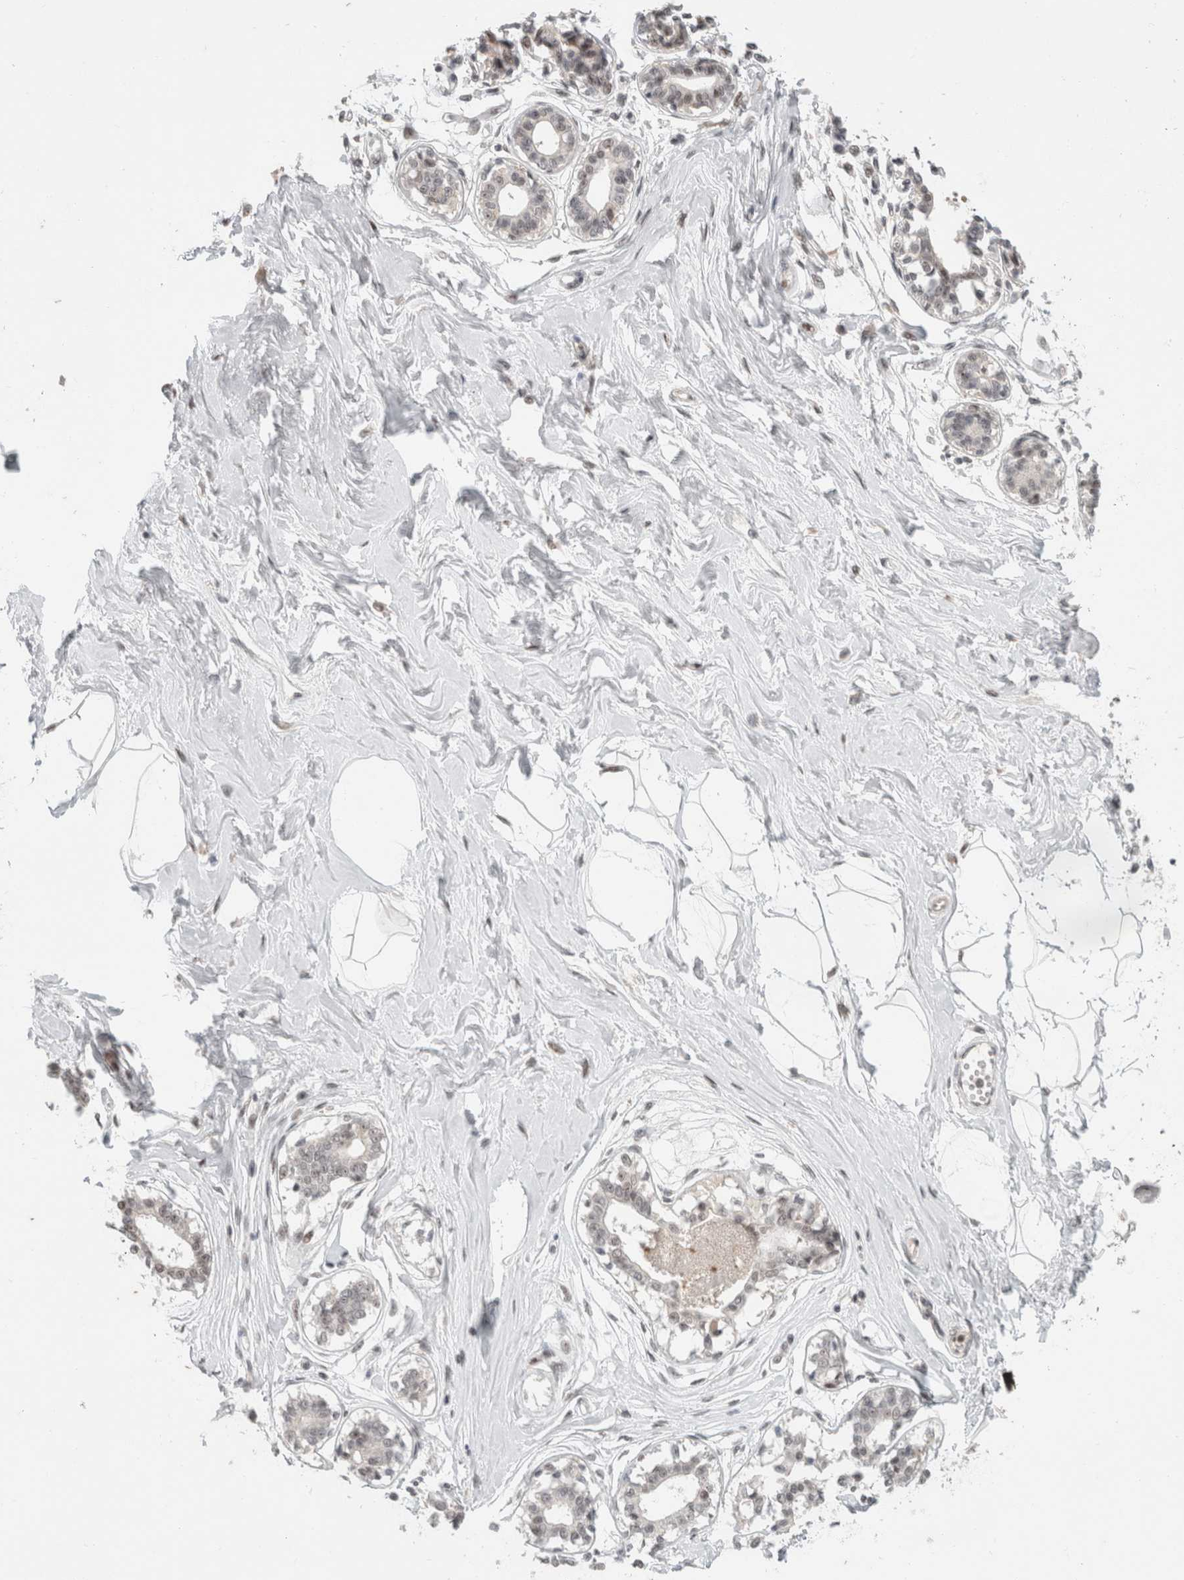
{"staining": {"intensity": "weak", "quantity": ">75%", "location": "nuclear"}, "tissue": "breast", "cell_type": "Adipocytes", "image_type": "normal", "snomed": [{"axis": "morphology", "description": "Normal tissue, NOS"}, {"axis": "topography", "description": "Breast"}], "caption": "Protein staining of unremarkable breast shows weak nuclear staining in about >75% of adipocytes.", "gene": "SENP6", "patient": {"sex": "female", "age": 45}}